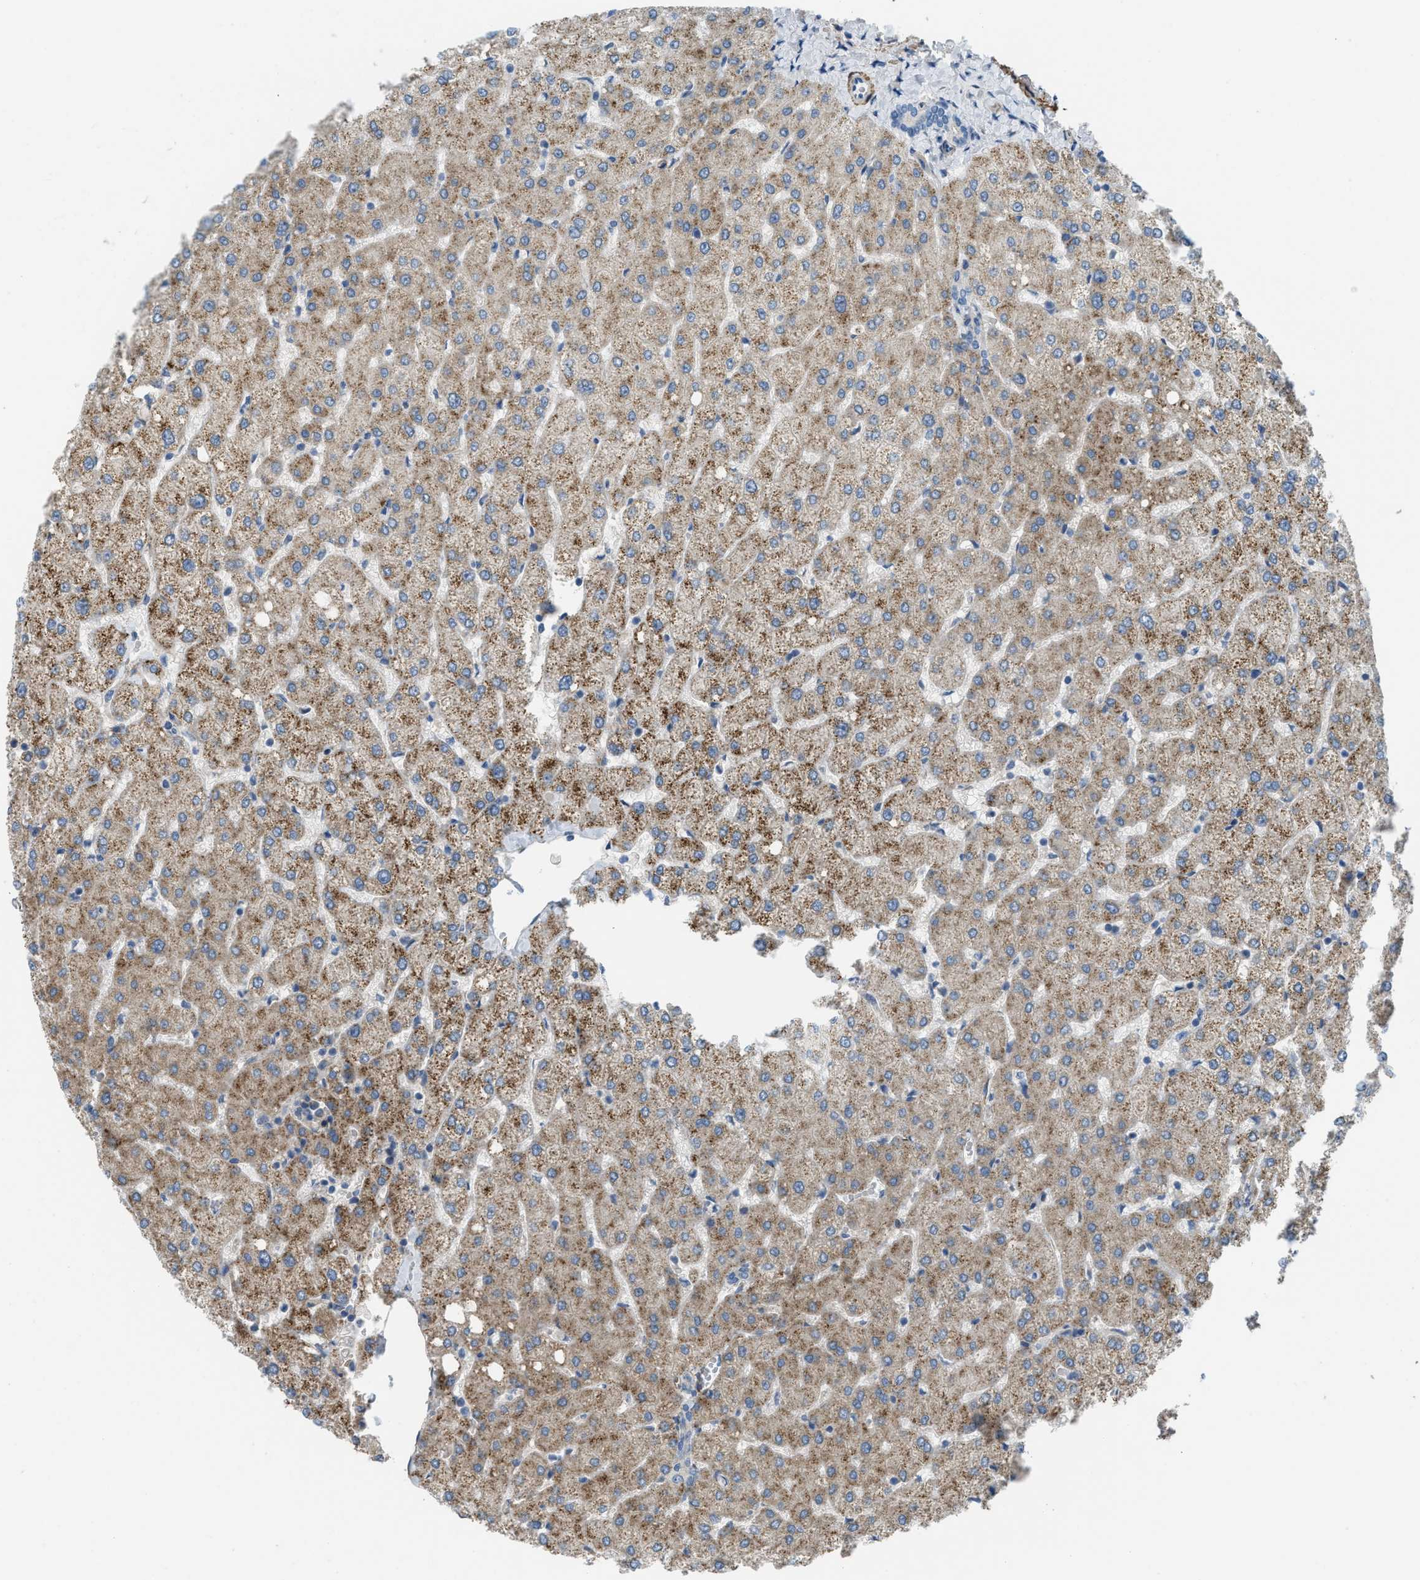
{"staining": {"intensity": "negative", "quantity": "none", "location": "none"}, "tissue": "liver", "cell_type": "Cholangiocytes", "image_type": "normal", "snomed": [{"axis": "morphology", "description": "Normal tissue, NOS"}, {"axis": "topography", "description": "Liver"}], "caption": "Immunohistochemistry (IHC) photomicrograph of unremarkable human liver stained for a protein (brown), which demonstrates no staining in cholangiocytes. The staining was performed using DAB to visualize the protein expression in brown, while the nuclei were stained in blue with hematoxylin (Magnification: 20x).", "gene": "BMPR1A", "patient": {"sex": "female", "age": 54}}